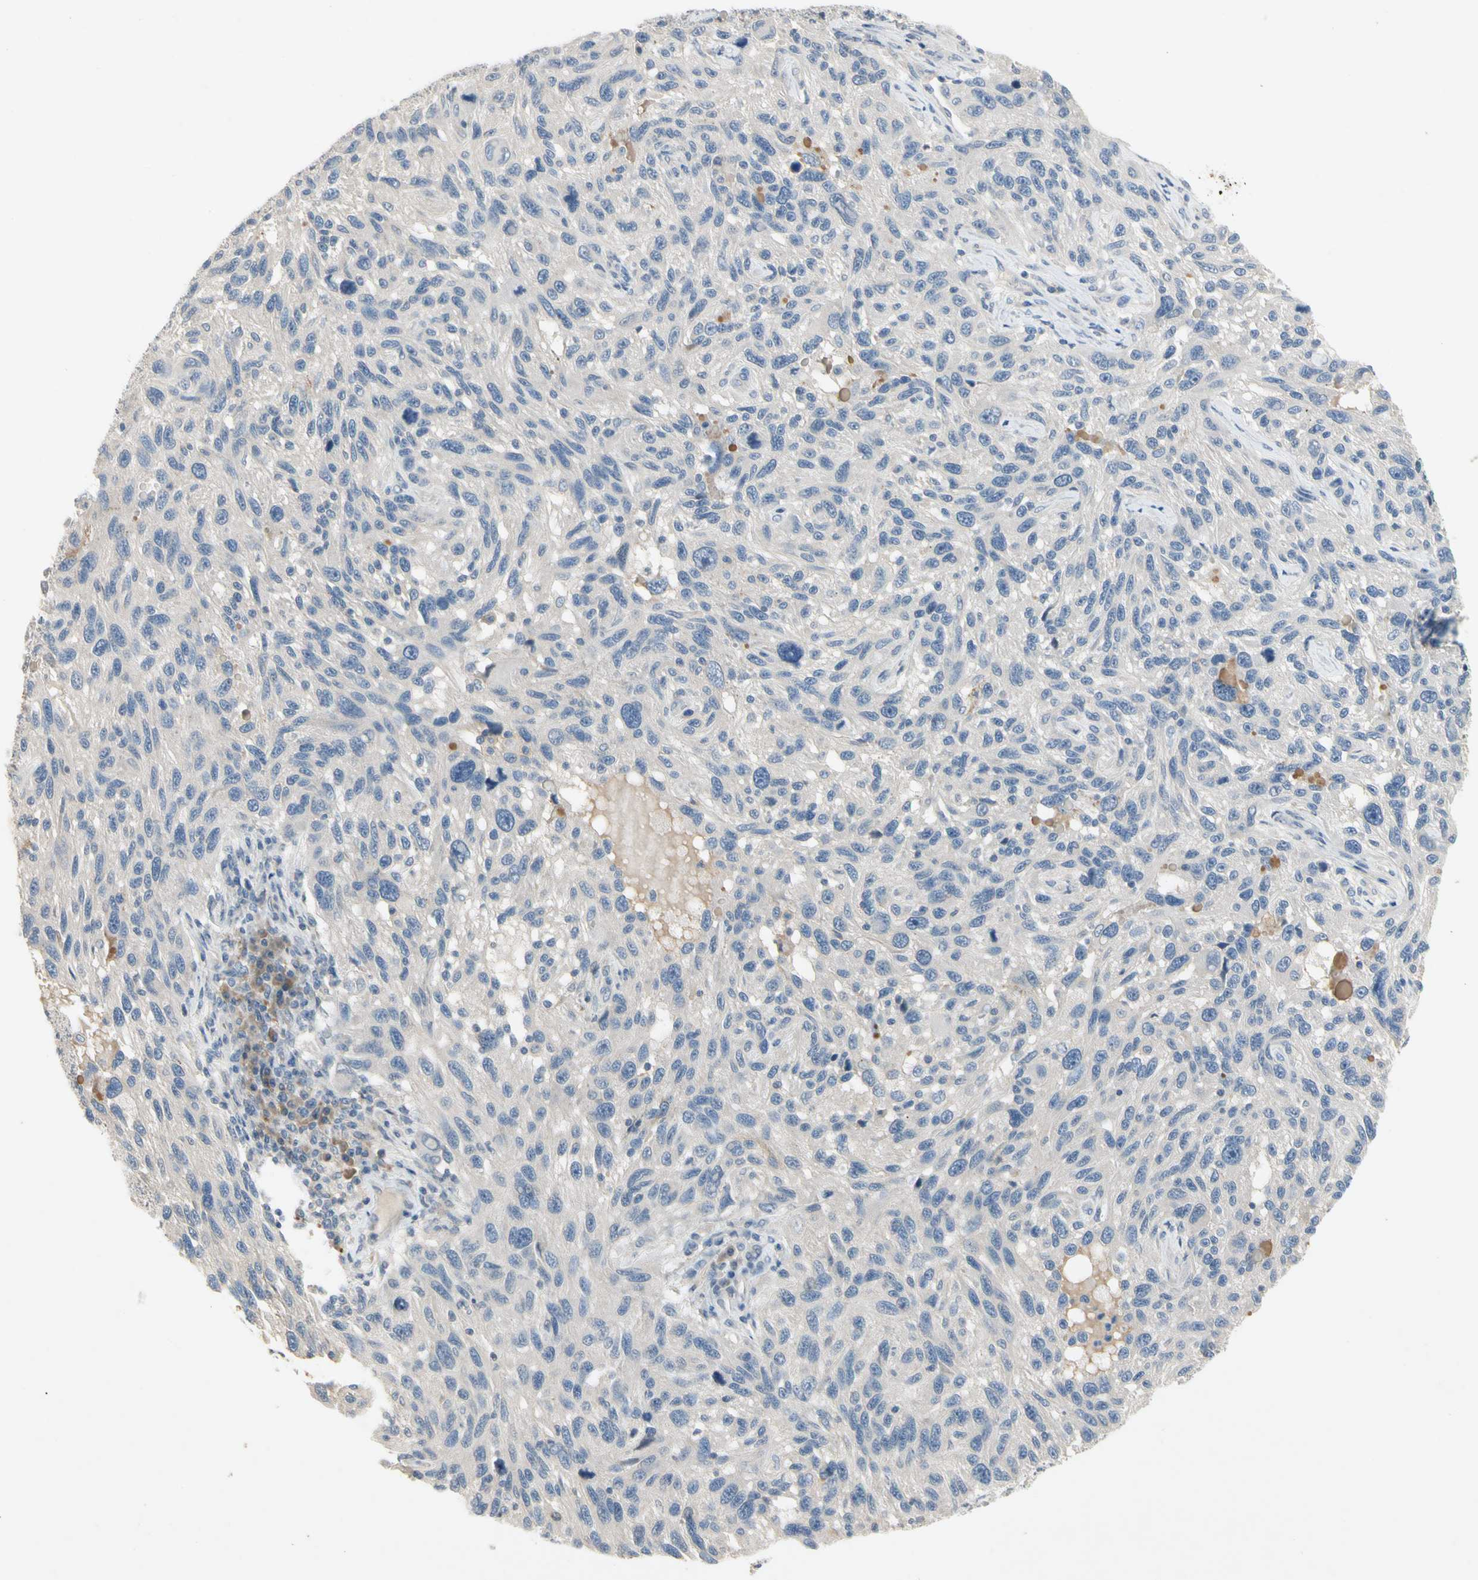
{"staining": {"intensity": "negative", "quantity": "none", "location": "none"}, "tissue": "melanoma", "cell_type": "Tumor cells", "image_type": "cancer", "snomed": [{"axis": "morphology", "description": "Malignant melanoma, NOS"}, {"axis": "topography", "description": "Skin"}], "caption": "High power microscopy image of an immunohistochemistry (IHC) micrograph of melanoma, revealing no significant expression in tumor cells.", "gene": "PRSS21", "patient": {"sex": "male", "age": 53}}